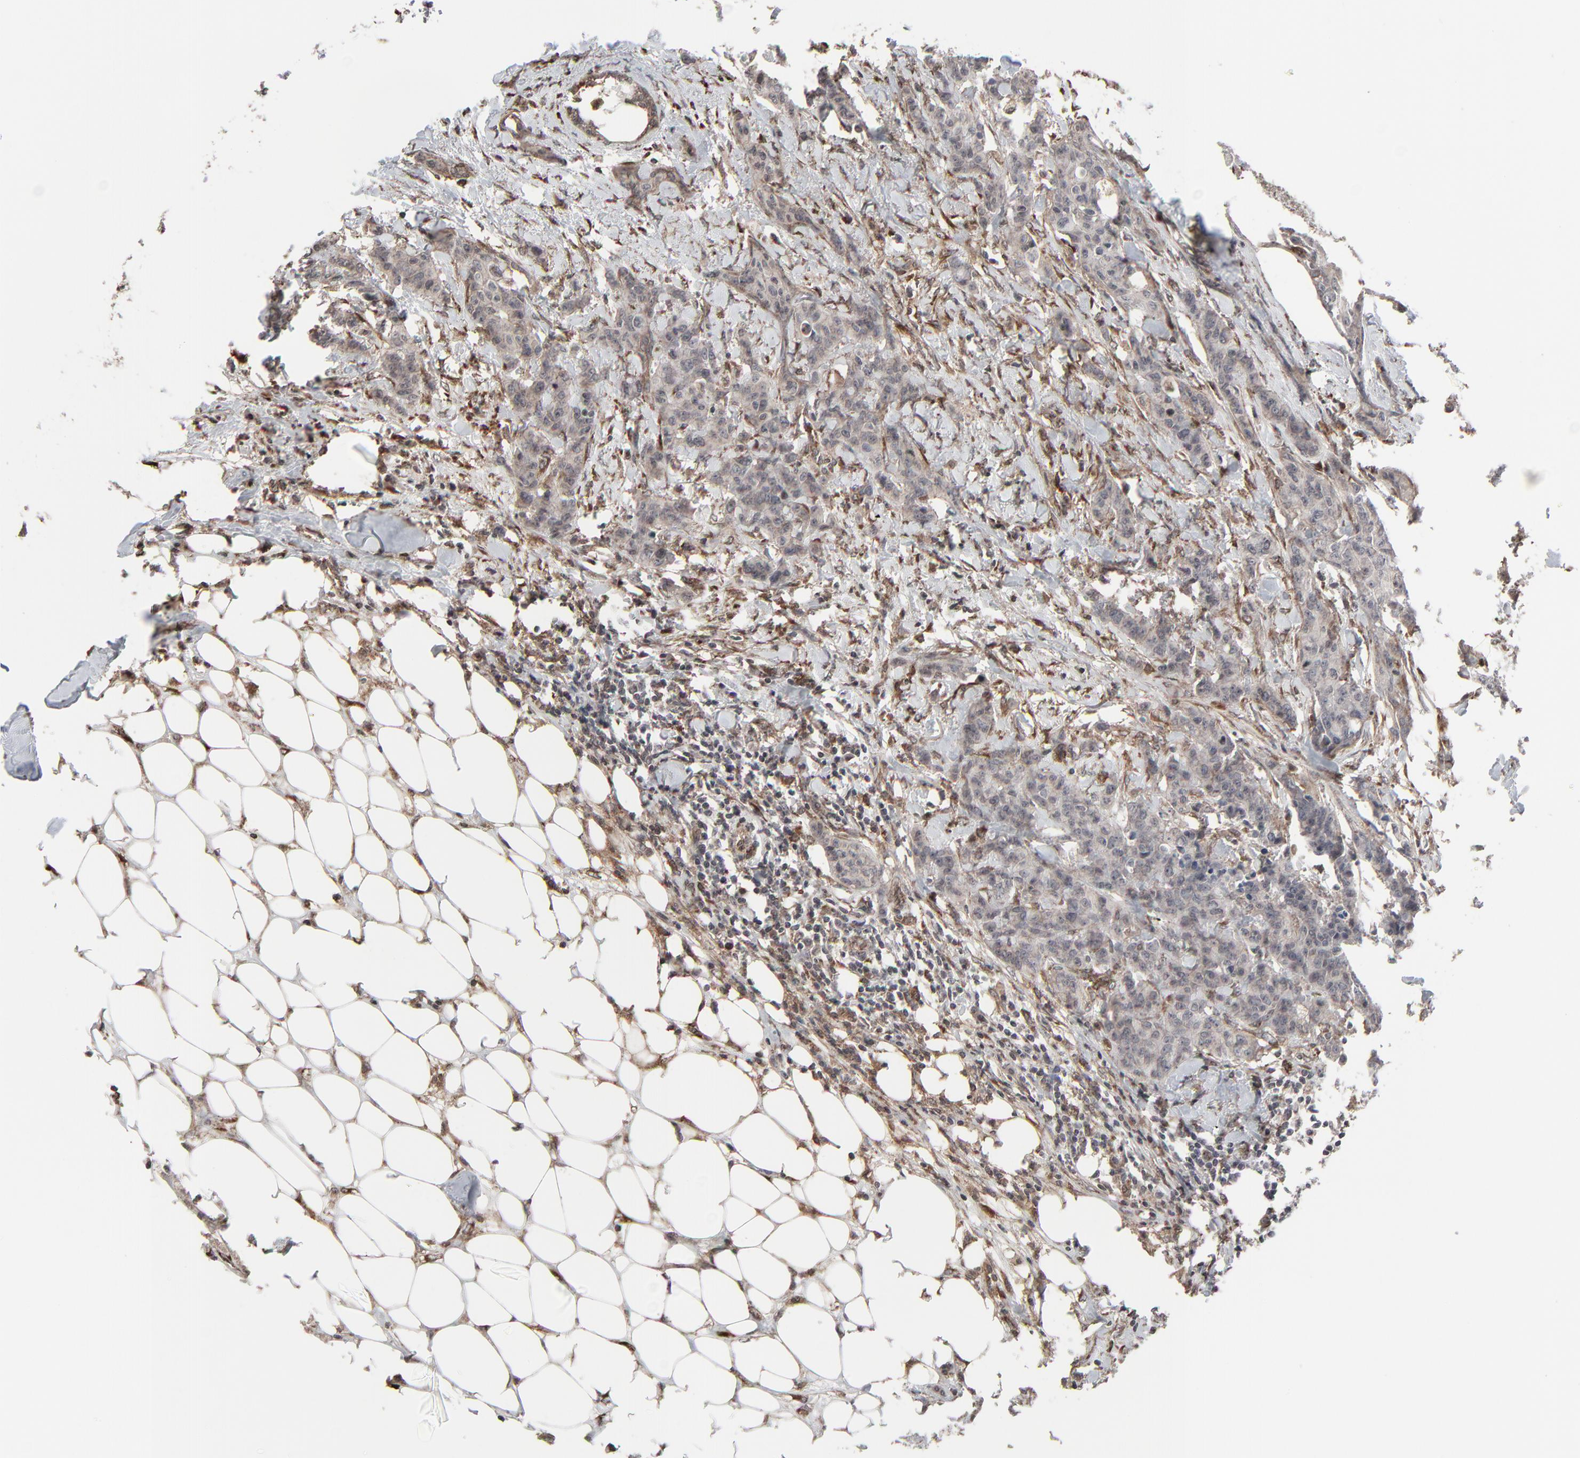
{"staining": {"intensity": "weak", "quantity": "<25%", "location": "cytoplasmic/membranous"}, "tissue": "breast cancer", "cell_type": "Tumor cells", "image_type": "cancer", "snomed": [{"axis": "morphology", "description": "Duct carcinoma"}, {"axis": "topography", "description": "Breast"}], "caption": "Tumor cells are negative for brown protein staining in breast cancer.", "gene": "CTNND1", "patient": {"sex": "female", "age": 40}}